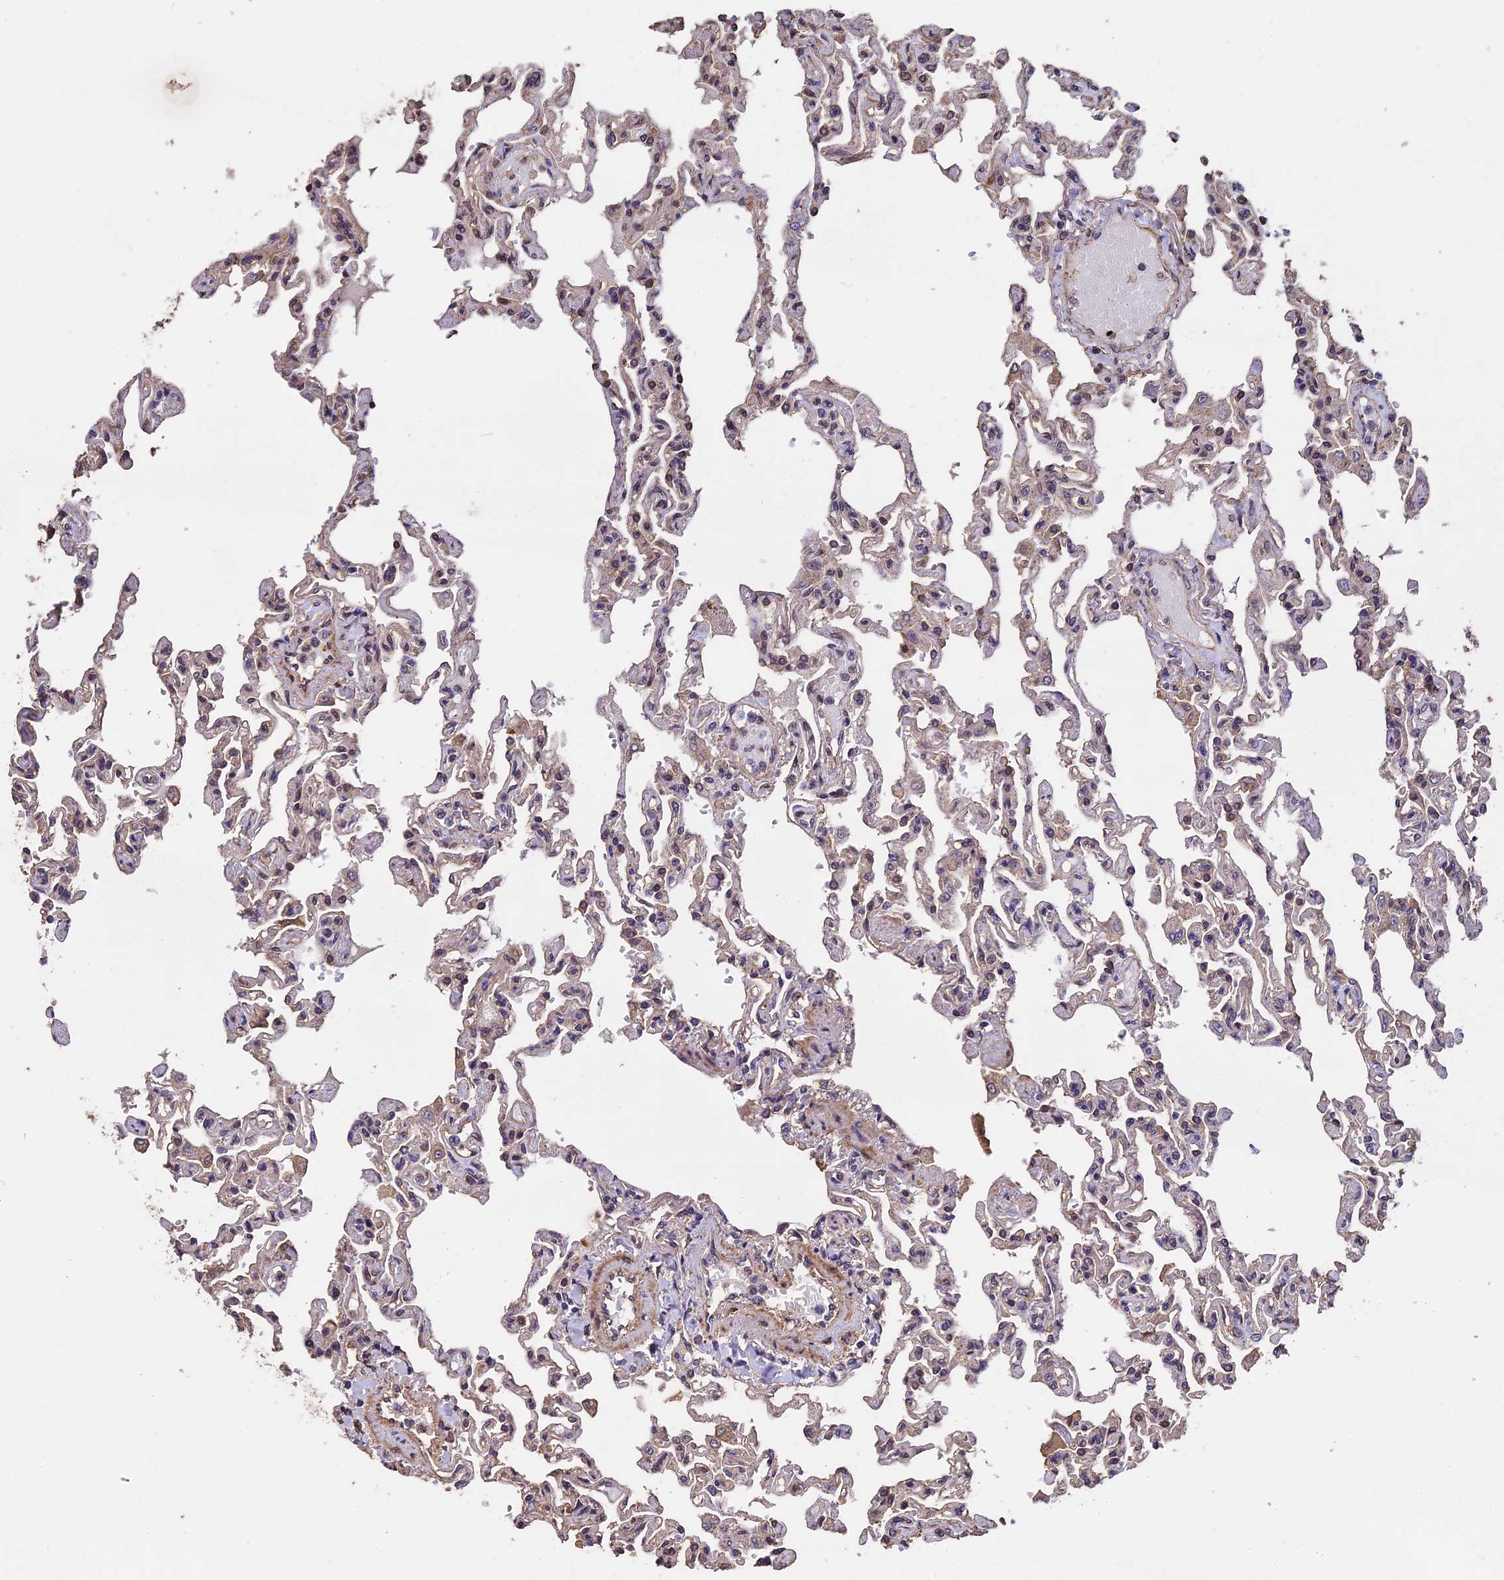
{"staining": {"intensity": "moderate", "quantity": "25%-75%", "location": "cytoplasmic/membranous,nuclear"}, "tissue": "lung", "cell_type": "Alveolar cells", "image_type": "normal", "snomed": [{"axis": "morphology", "description": "Normal tissue, NOS"}, {"axis": "topography", "description": "Lung"}], "caption": "The micrograph demonstrates a brown stain indicating the presence of a protein in the cytoplasmic/membranous,nuclear of alveolar cells in lung.", "gene": "CHD9", "patient": {"sex": "male", "age": 21}}